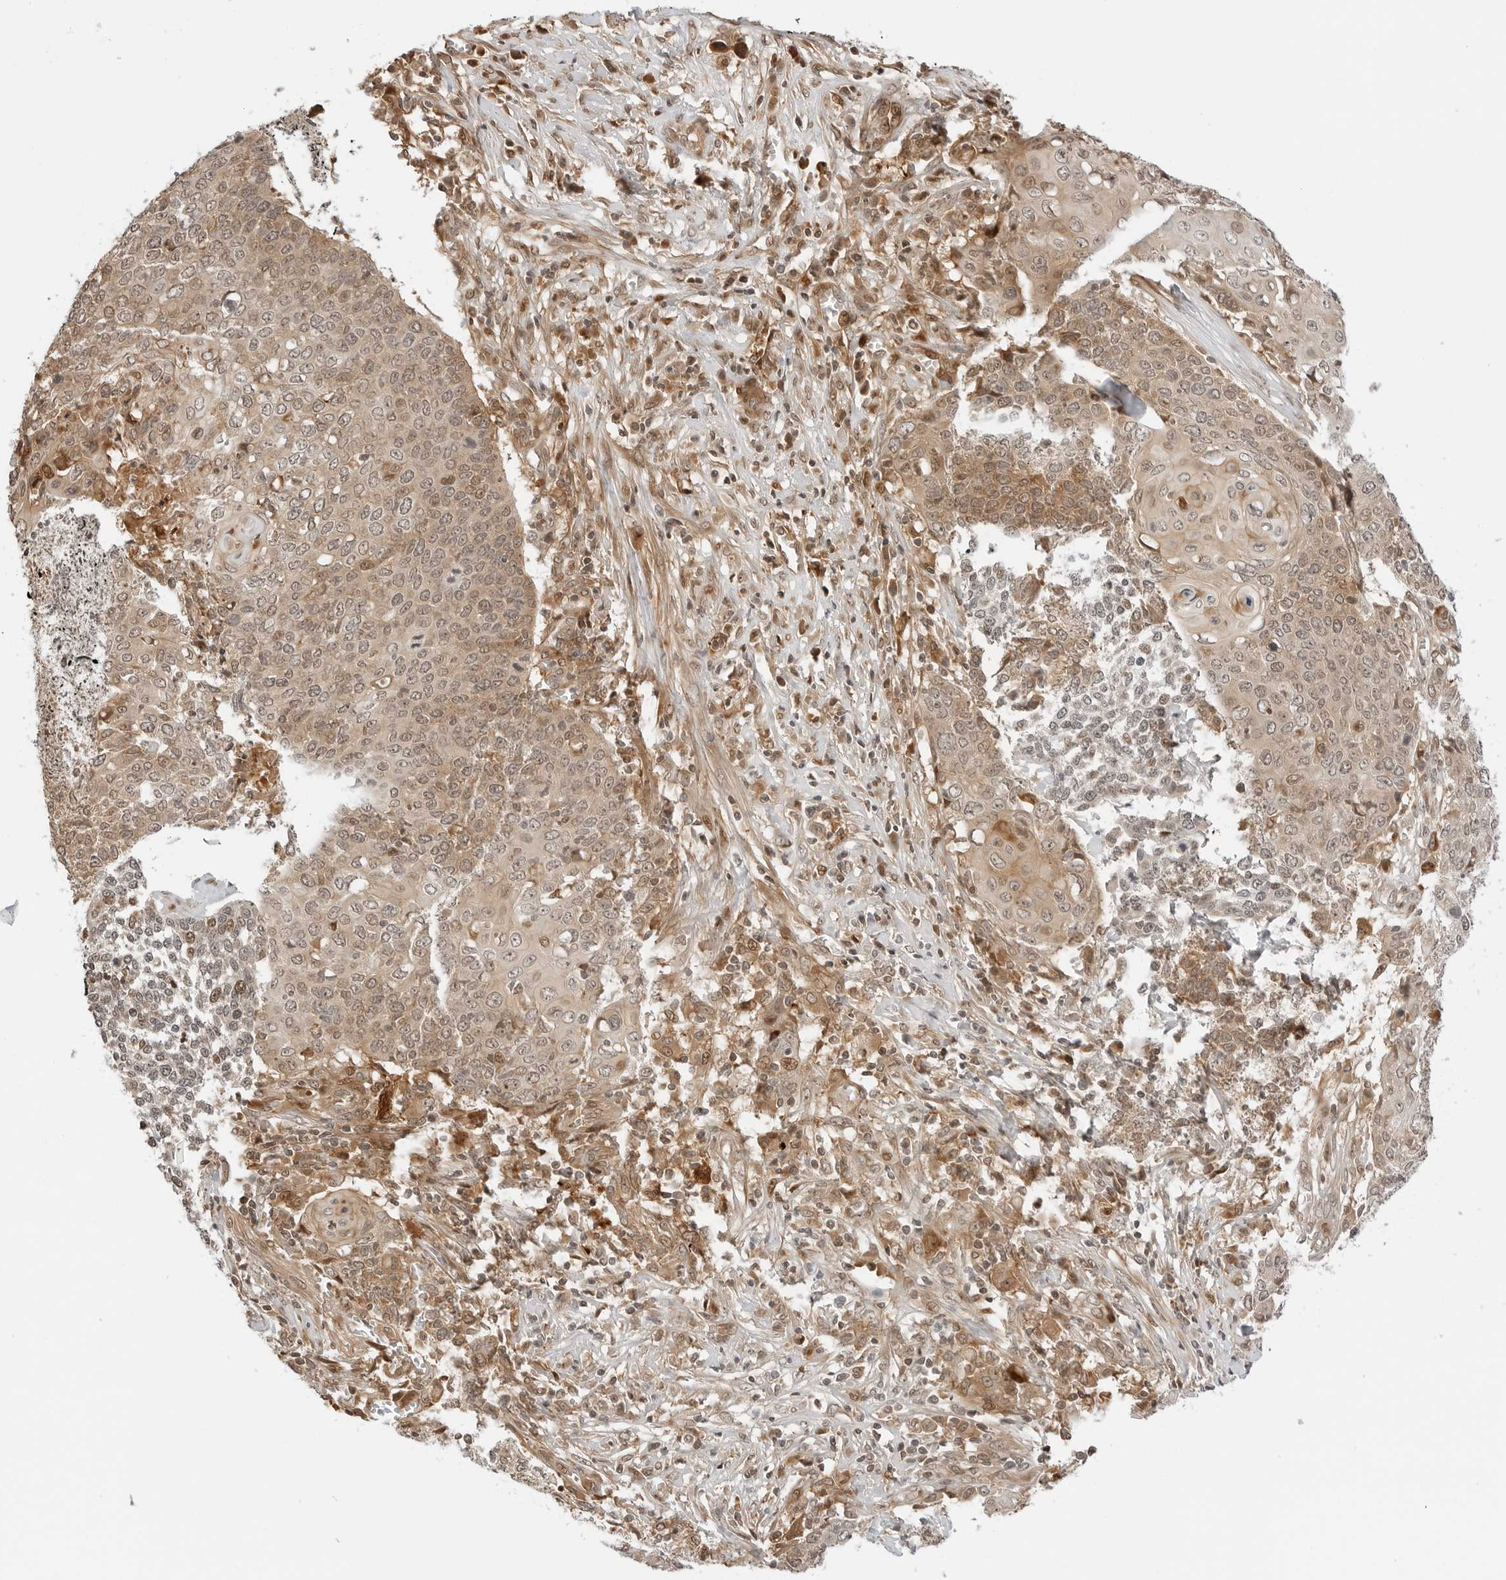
{"staining": {"intensity": "weak", "quantity": ">75%", "location": "cytoplasmic/membranous,nuclear"}, "tissue": "cervical cancer", "cell_type": "Tumor cells", "image_type": "cancer", "snomed": [{"axis": "morphology", "description": "Squamous cell carcinoma, NOS"}, {"axis": "topography", "description": "Cervix"}], "caption": "Immunohistochemical staining of cervical cancer shows weak cytoplasmic/membranous and nuclear protein staining in about >75% of tumor cells.", "gene": "GEM", "patient": {"sex": "female", "age": 39}}